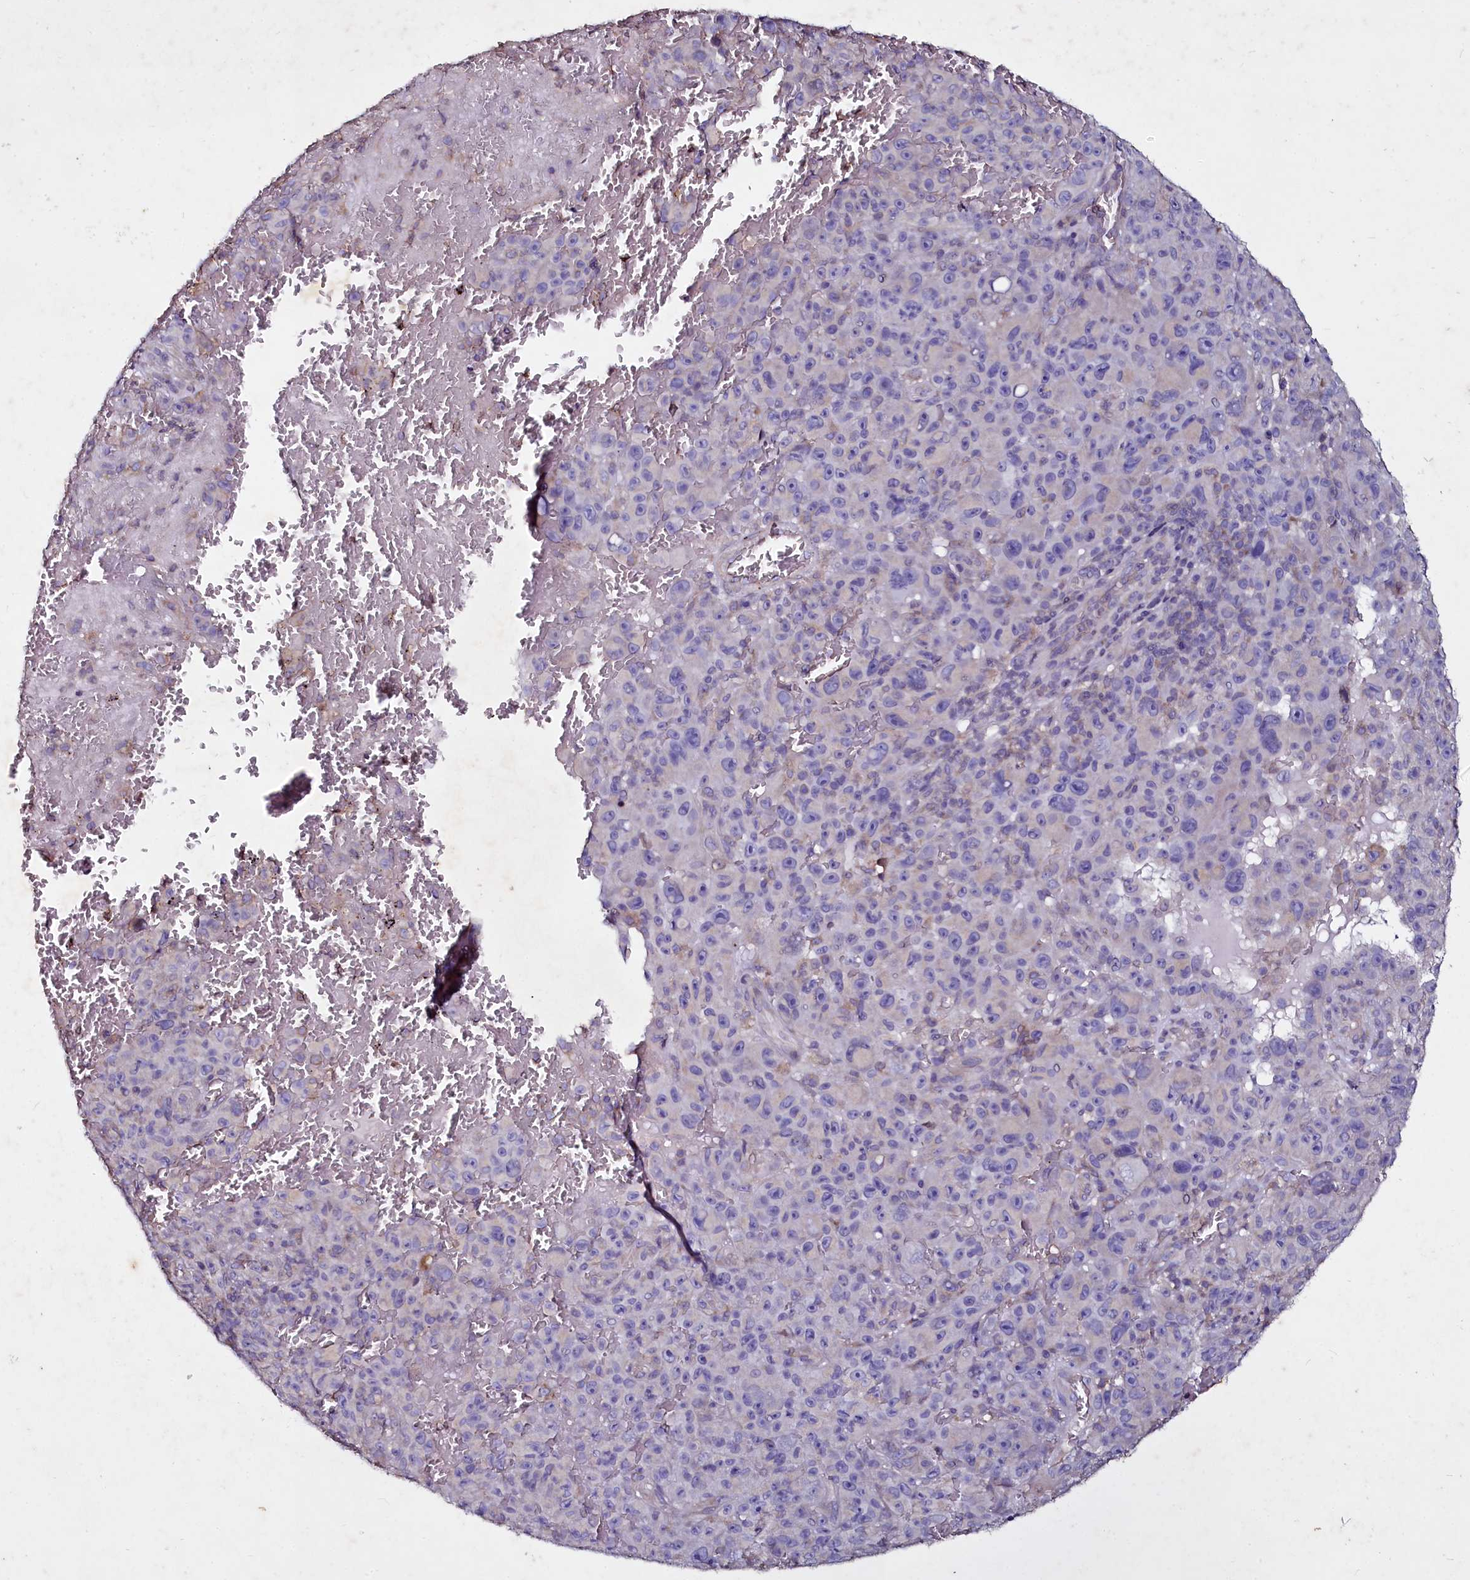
{"staining": {"intensity": "negative", "quantity": "none", "location": "none"}, "tissue": "melanoma", "cell_type": "Tumor cells", "image_type": "cancer", "snomed": [{"axis": "morphology", "description": "Malignant melanoma, NOS"}, {"axis": "topography", "description": "Skin"}], "caption": "This is an immunohistochemistry photomicrograph of malignant melanoma. There is no expression in tumor cells.", "gene": "SELENOT", "patient": {"sex": "female", "age": 82}}